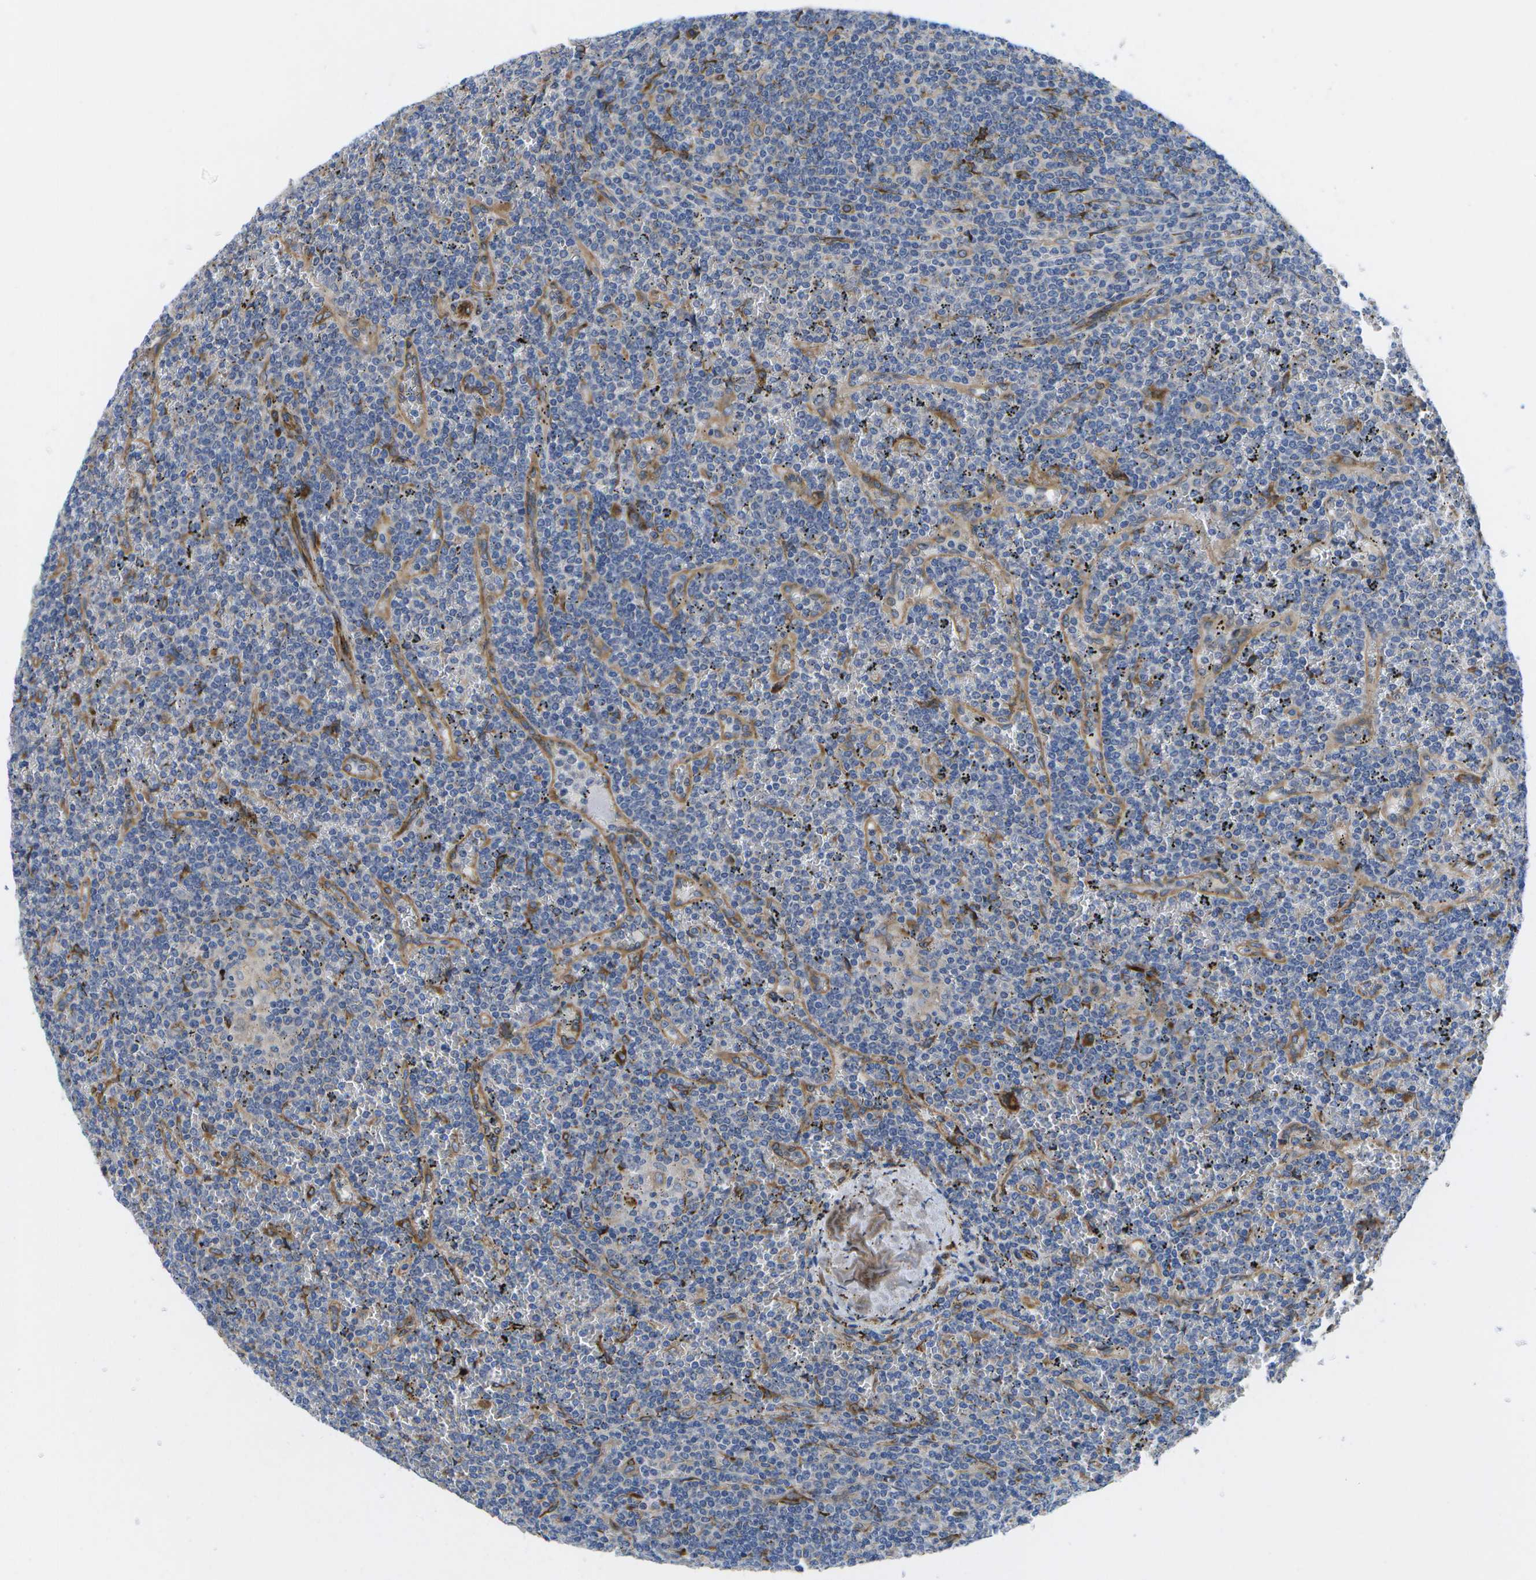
{"staining": {"intensity": "negative", "quantity": "none", "location": "none"}, "tissue": "lymphoma", "cell_type": "Tumor cells", "image_type": "cancer", "snomed": [{"axis": "morphology", "description": "Malignant lymphoma, non-Hodgkin's type, Low grade"}, {"axis": "topography", "description": "Spleen"}], "caption": "This is a histopathology image of IHC staining of malignant lymphoma, non-Hodgkin's type (low-grade), which shows no positivity in tumor cells.", "gene": "ZDHHC17", "patient": {"sex": "female", "age": 19}}